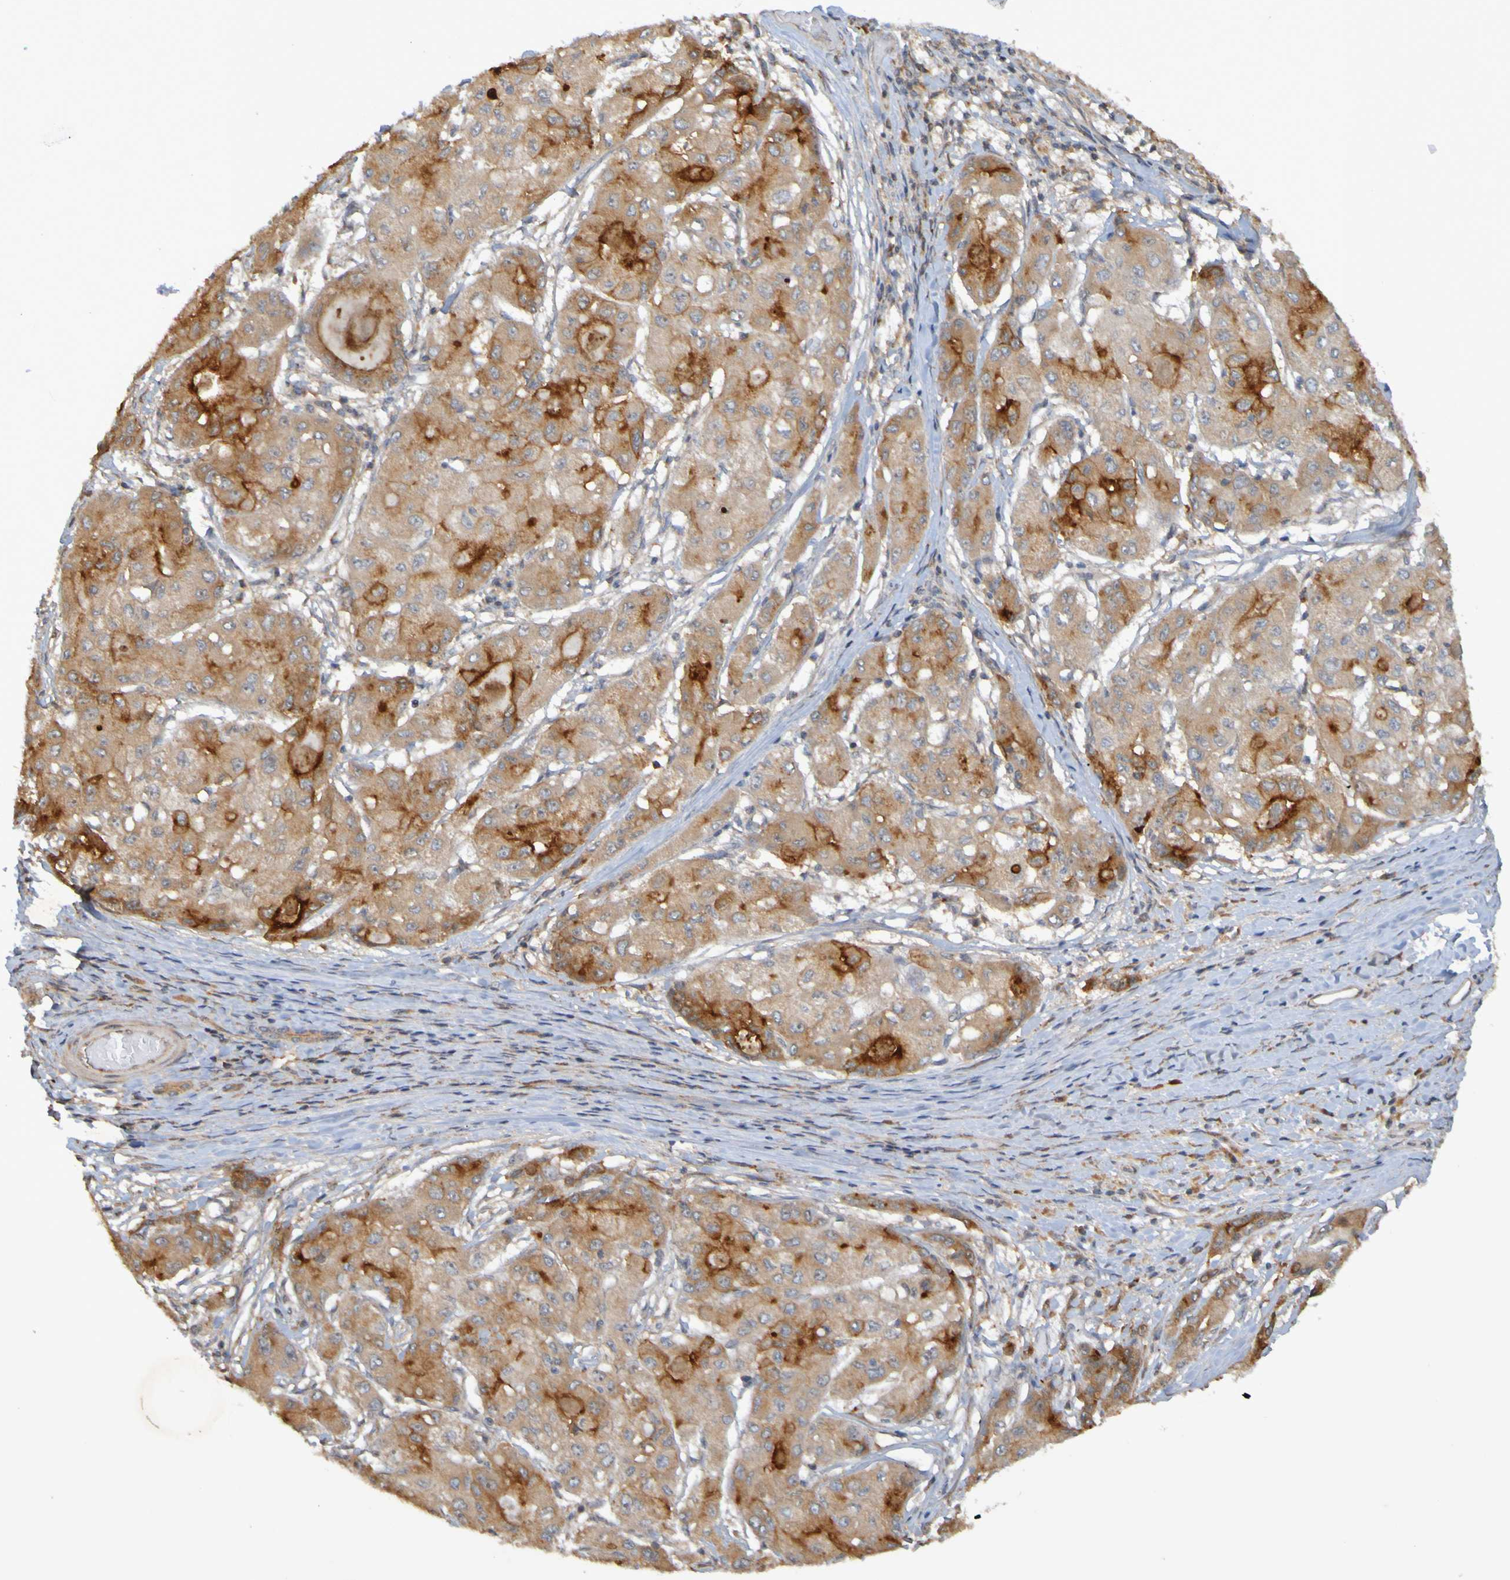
{"staining": {"intensity": "moderate", "quantity": ">75%", "location": "cytoplasmic/membranous"}, "tissue": "liver cancer", "cell_type": "Tumor cells", "image_type": "cancer", "snomed": [{"axis": "morphology", "description": "Carcinoma, Hepatocellular, NOS"}, {"axis": "topography", "description": "Liver"}], "caption": "Human liver cancer (hepatocellular carcinoma) stained with a protein marker exhibits moderate staining in tumor cells.", "gene": "TMBIM1", "patient": {"sex": "male", "age": 80}}